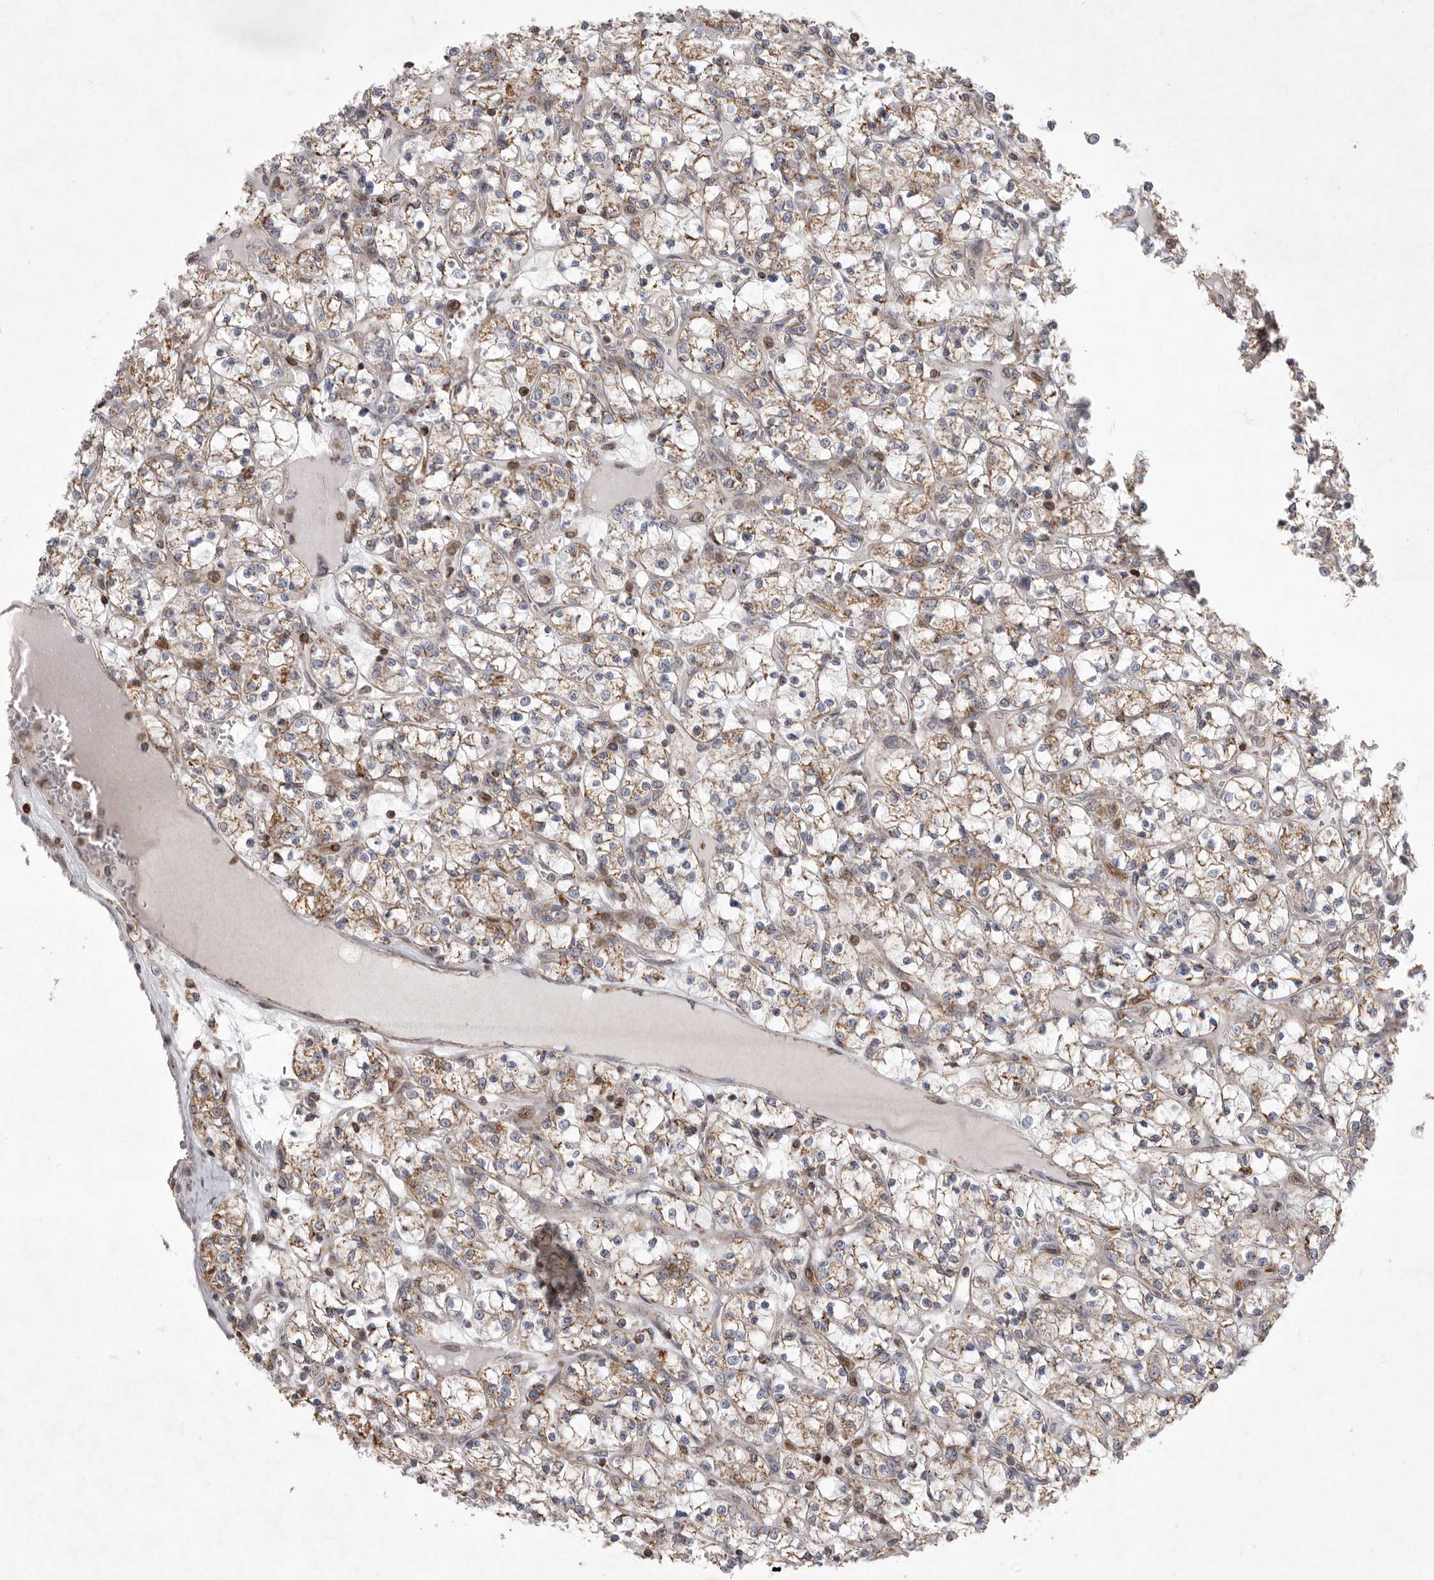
{"staining": {"intensity": "moderate", "quantity": ">75%", "location": "cytoplasmic/membranous"}, "tissue": "renal cancer", "cell_type": "Tumor cells", "image_type": "cancer", "snomed": [{"axis": "morphology", "description": "Adenocarcinoma, NOS"}, {"axis": "topography", "description": "Kidney"}], "caption": "Immunohistochemistry photomicrograph of human renal cancer (adenocarcinoma) stained for a protein (brown), which exhibits medium levels of moderate cytoplasmic/membranous staining in approximately >75% of tumor cells.", "gene": "MPZL1", "patient": {"sex": "female", "age": 69}}